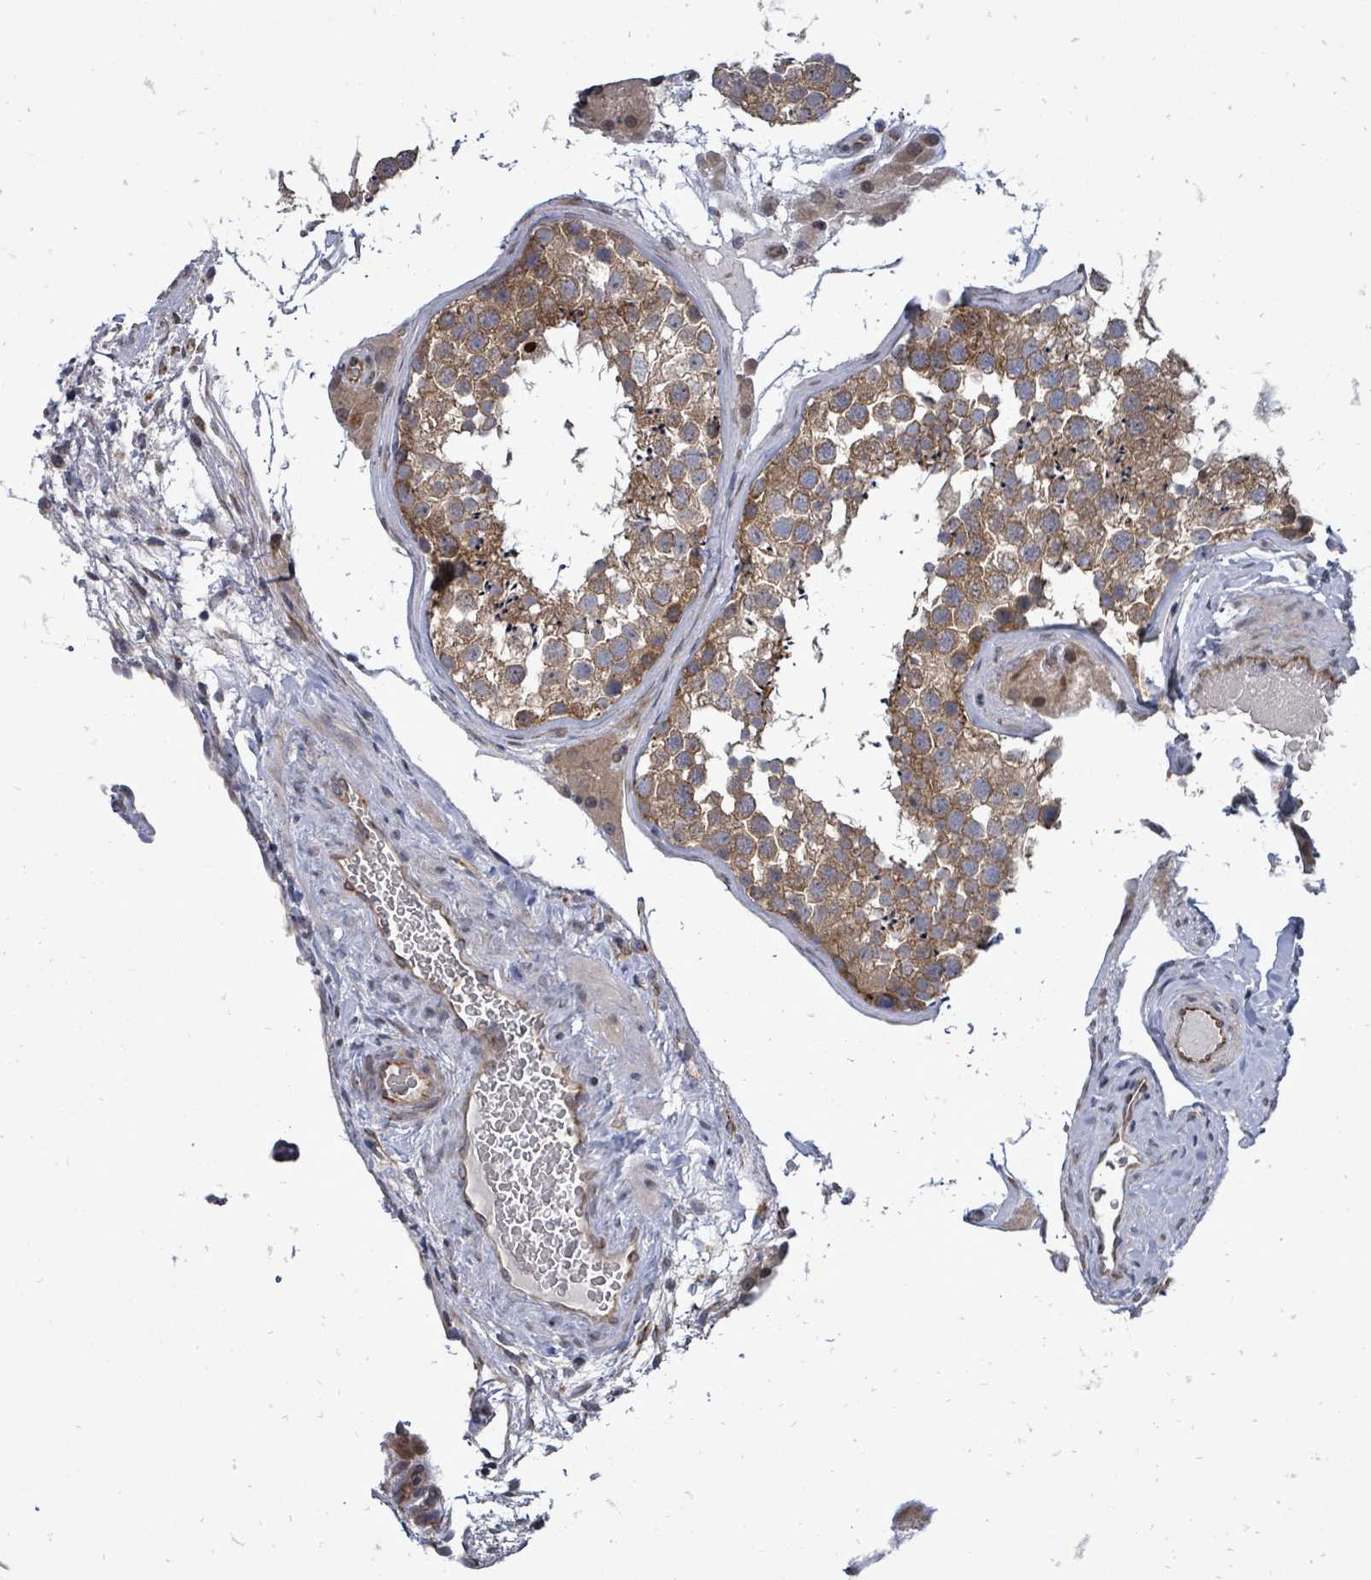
{"staining": {"intensity": "moderate", "quantity": ">75%", "location": "cytoplasmic/membranous"}, "tissue": "testis", "cell_type": "Cells in seminiferous ducts", "image_type": "normal", "snomed": [{"axis": "morphology", "description": "Normal tissue, NOS"}, {"axis": "topography", "description": "Testis"}], "caption": "Immunohistochemistry (IHC) photomicrograph of normal testis: testis stained using IHC exhibits medium levels of moderate protein expression localized specifically in the cytoplasmic/membranous of cells in seminiferous ducts, appearing as a cytoplasmic/membranous brown color.", "gene": "RALGAPB", "patient": {"sex": "male", "age": 46}}